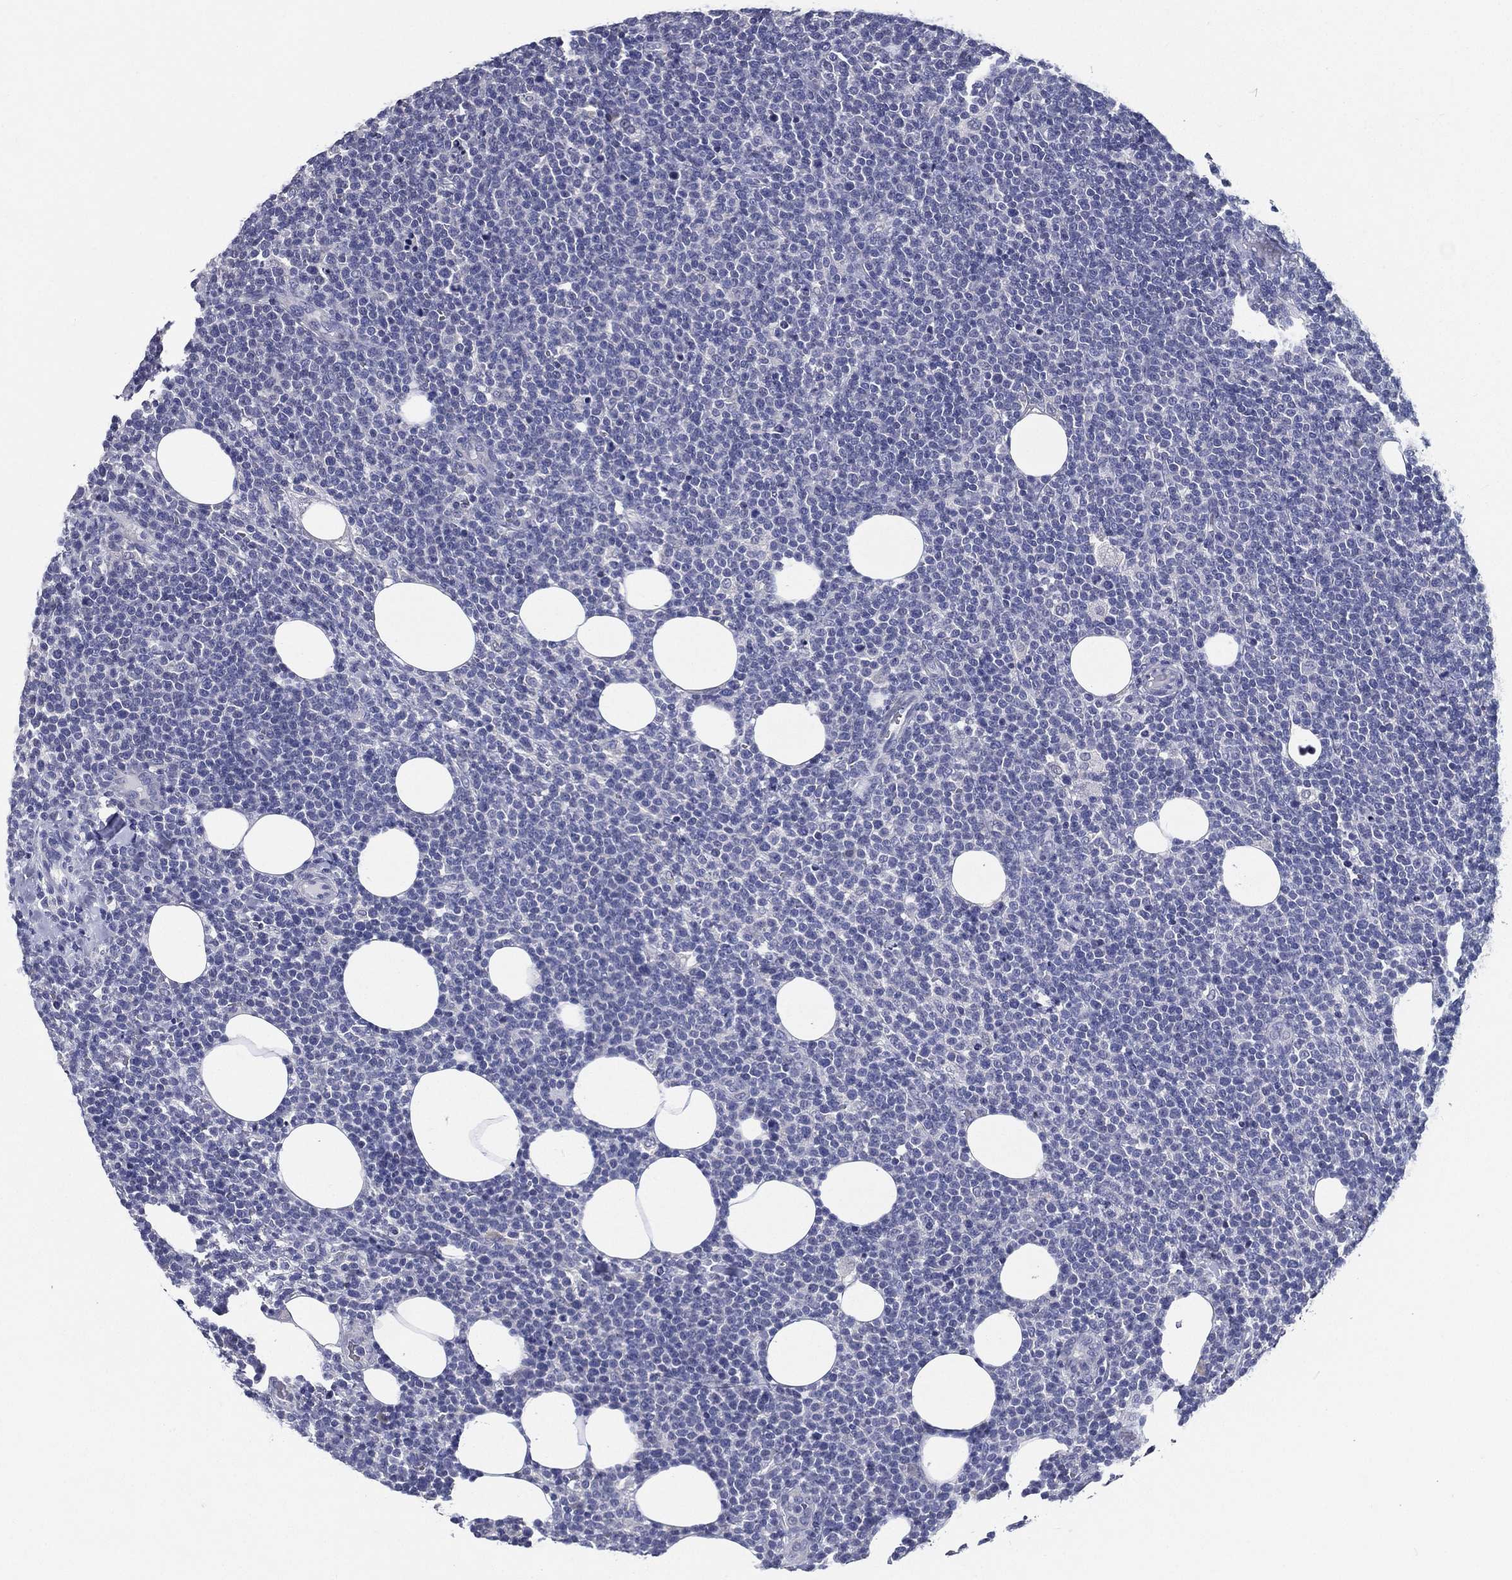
{"staining": {"intensity": "negative", "quantity": "none", "location": "none"}, "tissue": "lymphoma", "cell_type": "Tumor cells", "image_type": "cancer", "snomed": [{"axis": "morphology", "description": "Malignant lymphoma, non-Hodgkin's type, High grade"}, {"axis": "topography", "description": "Lymph node"}], "caption": "Immunohistochemical staining of lymphoma shows no significant staining in tumor cells. (DAB immunohistochemistry (IHC) visualized using brightfield microscopy, high magnification).", "gene": "TGM1", "patient": {"sex": "male", "age": 61}}